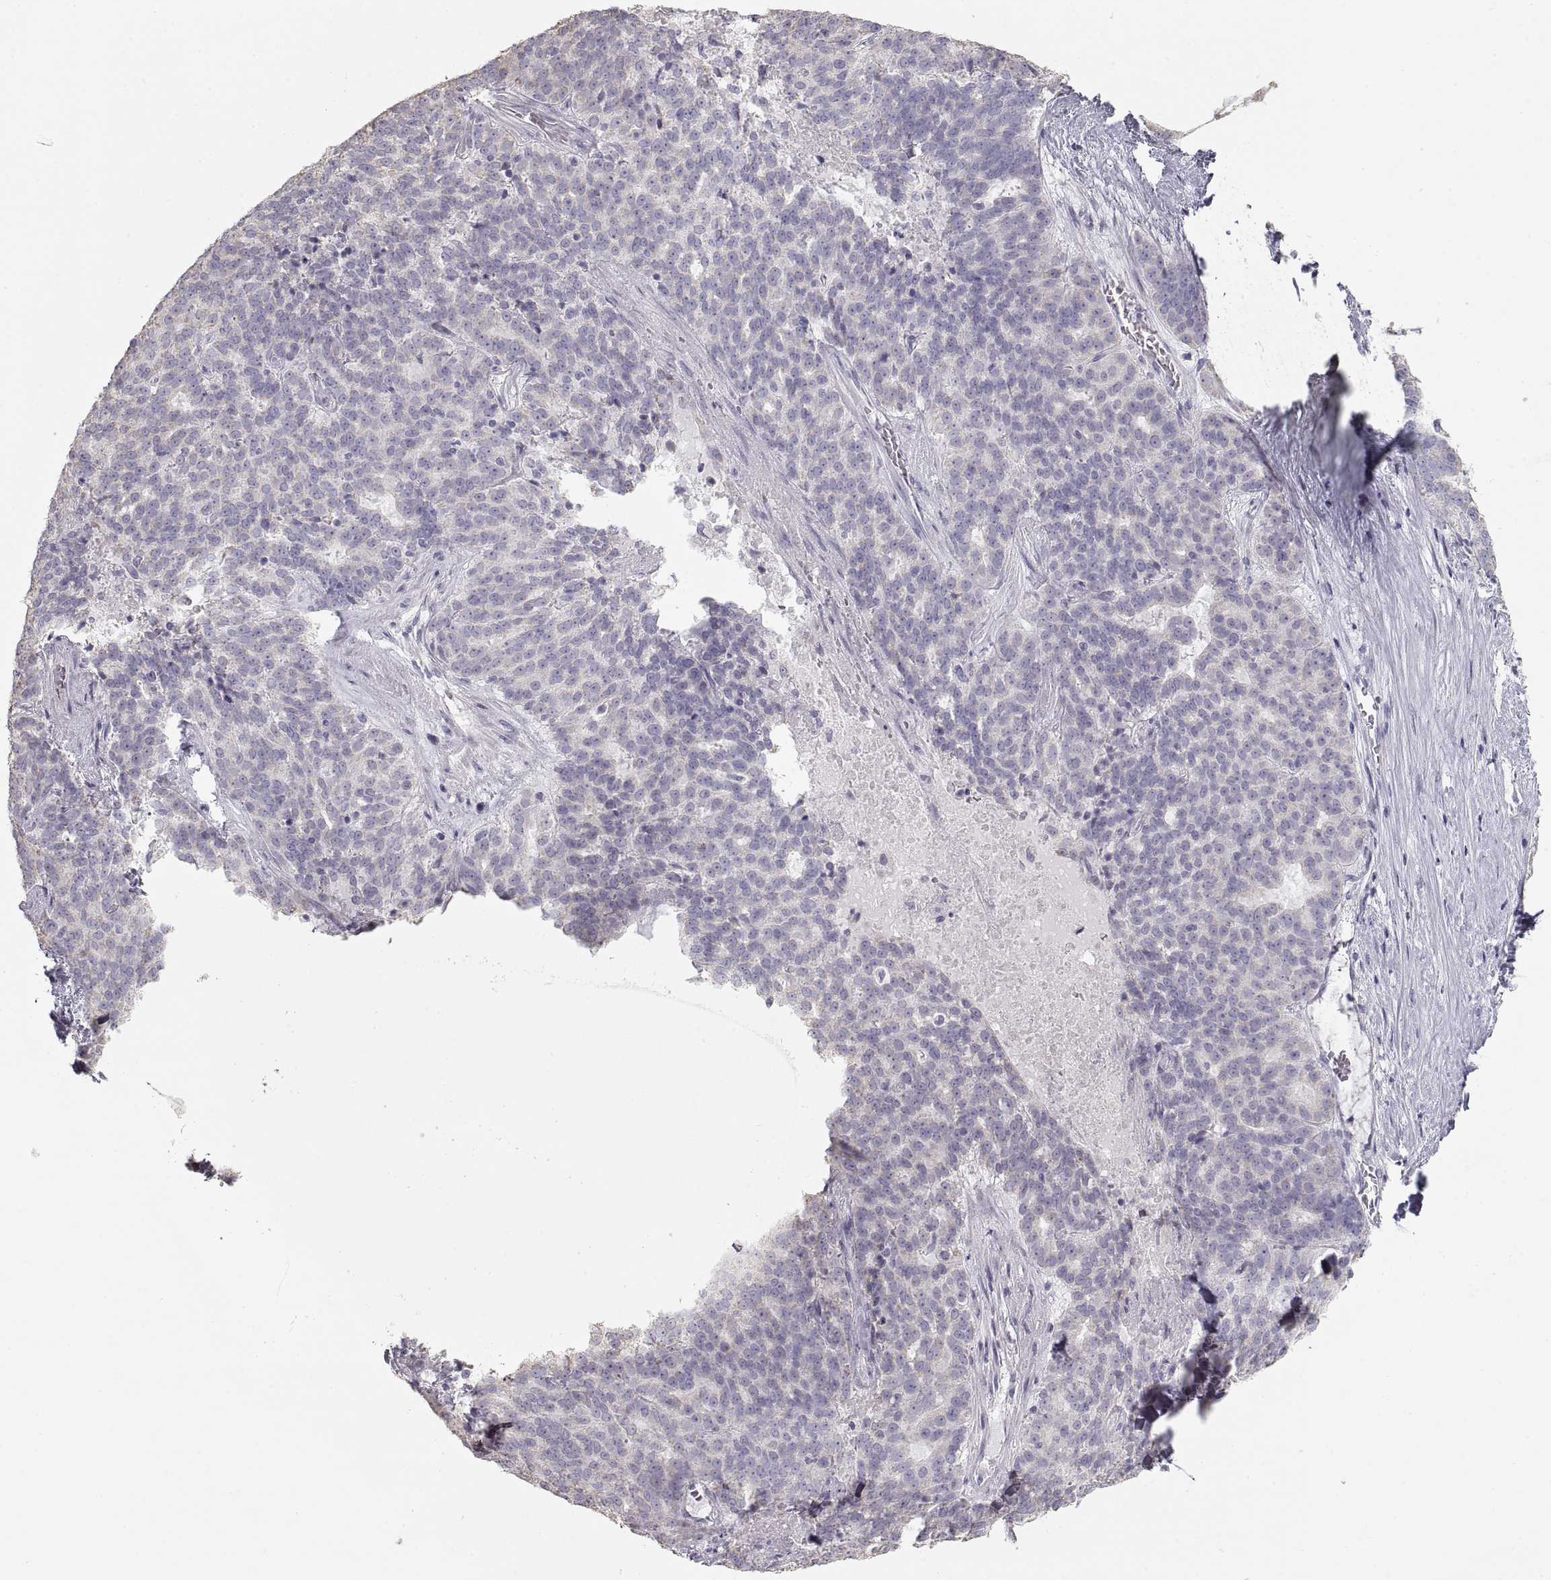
{"staining": {"intensity": "negative", "quantity": "none", "location": "none"}, "tissue": "liver cancer", "cell_type": "Tumor cells", "image_type": "cancer", "snomed": [{"axis": "morphology", "description": "Cholangiocarcinoma"}, {"axis": "topography", "description": "Liver"}], "caption": "Liver cholangiocarcinoma was stained to show a protein in brown. There is no significant positivity in tumor cells.", "gene": "ZP3", "patient": {"sex": "female", "age": 47}}